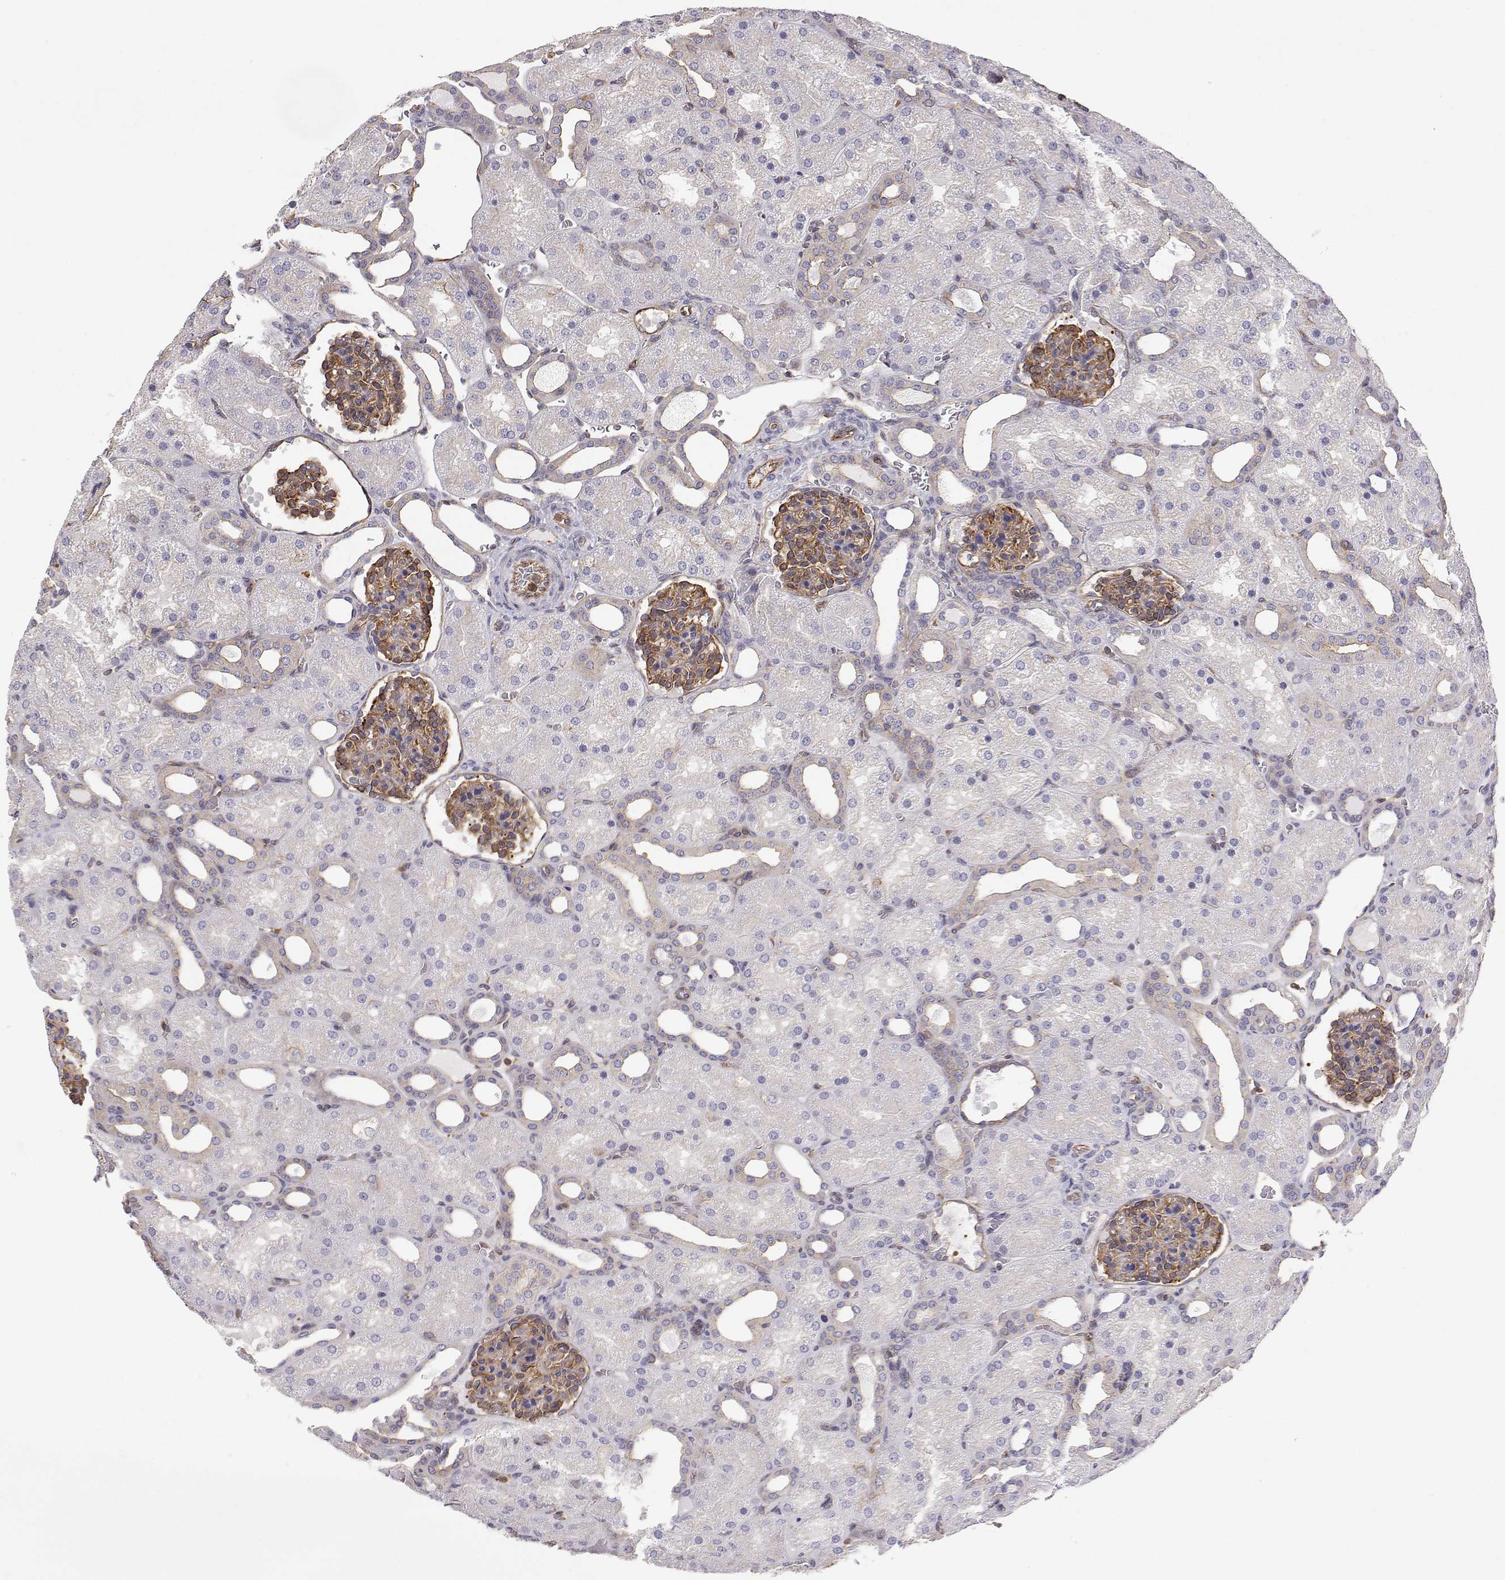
{"staining": {"intensity": "strong", "quantity": "<25%", "location": "cytoplasmic/membranous"}, "tissue": "kidney", "cell_type": "Cells in glomeruli", "image_type": "normal", "snomed": [{"axis": "morphology", "description": "Normal tissue, NOS"}, {"axis": "topography", "description": "Kidney"}], "caption": "Immunohistochemical staining of unremarkable human kidney exhibits <25% levels of strong cytoplasmic/membranous protein positivity in about <25% of cells in glomeruli.", "gene": "MYH9", "patient": {"sex": "male", "age": 2}}